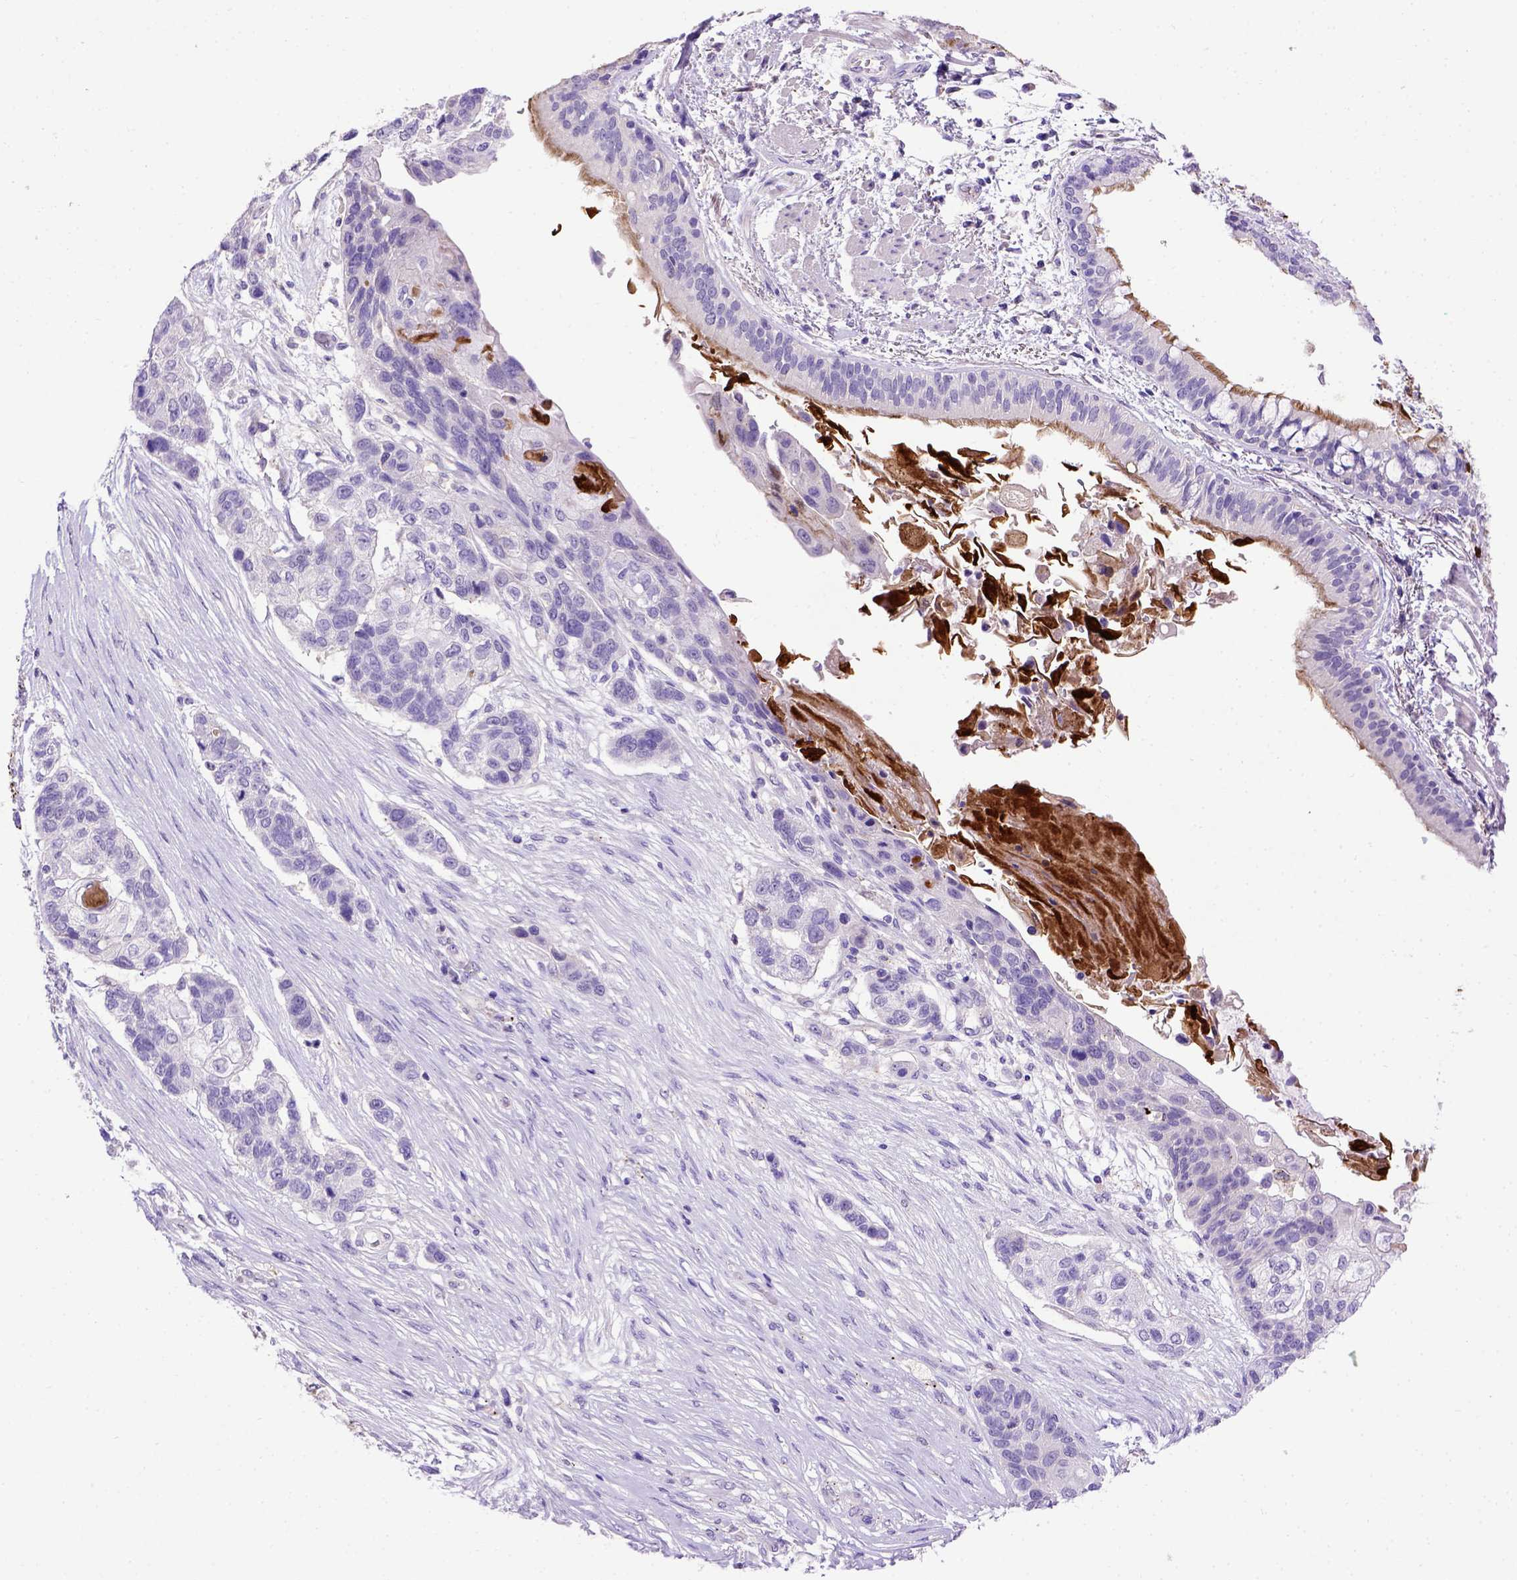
{"staining": {"intensity": "negative", "quantity": "none", "location": "none"}, "tissue": "lung cancer", "cell_type": "Tumor cells", "image_type": "cancer", "snomed": [{"axis": "morphology", "description": "Squamous cell carcinoma, NOS"}, {"axis": "topography", "description": "Lung"}], "caption": "Tumor cells show no significant expression in lung cancer (squamous cell carcinoma).", "gene": "ADAM12", "patient": {"sex": "male", "age": 69}}